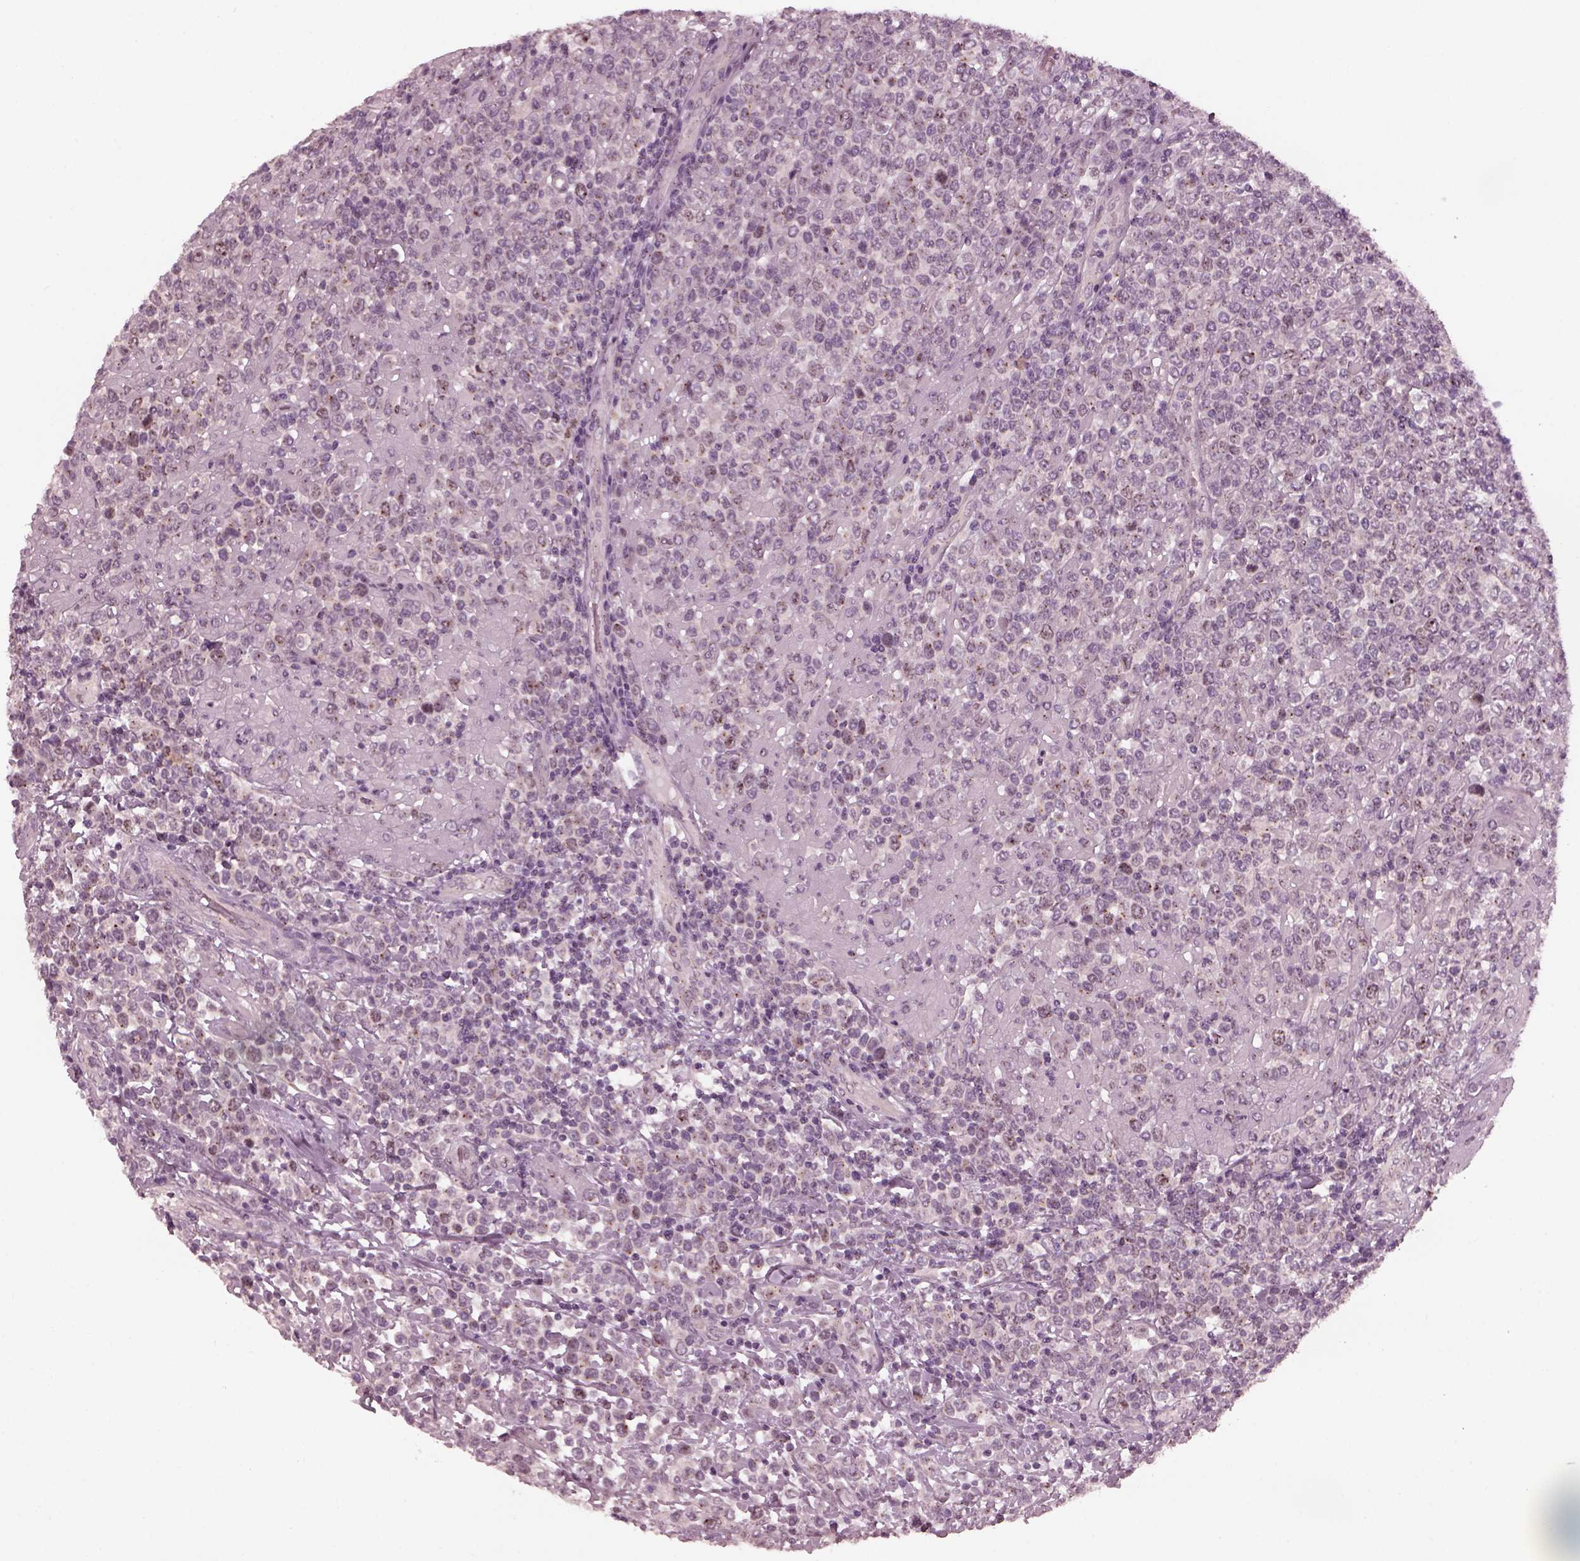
{"staining": {"intensity": "negative", "quantity": "none", "location": "none"}, "tissue": "lymphoma", "cell_type": "Tumor cells", "image_type": "cancer", "snomed": [{"axis": "morphology", "description": "Malignant lymphoma, non-Hodgkin's type, High grade"}, {"axis": "topography", "description": "Soft tissue"}], "caption": "The histopathology image demonstrates no staining of tumor cells in lymphoma. (DAB immunohistochemistry (IHC), high magnification).", "gene": "SAXO1", "patient": {"sex": "female", "age": 56}}